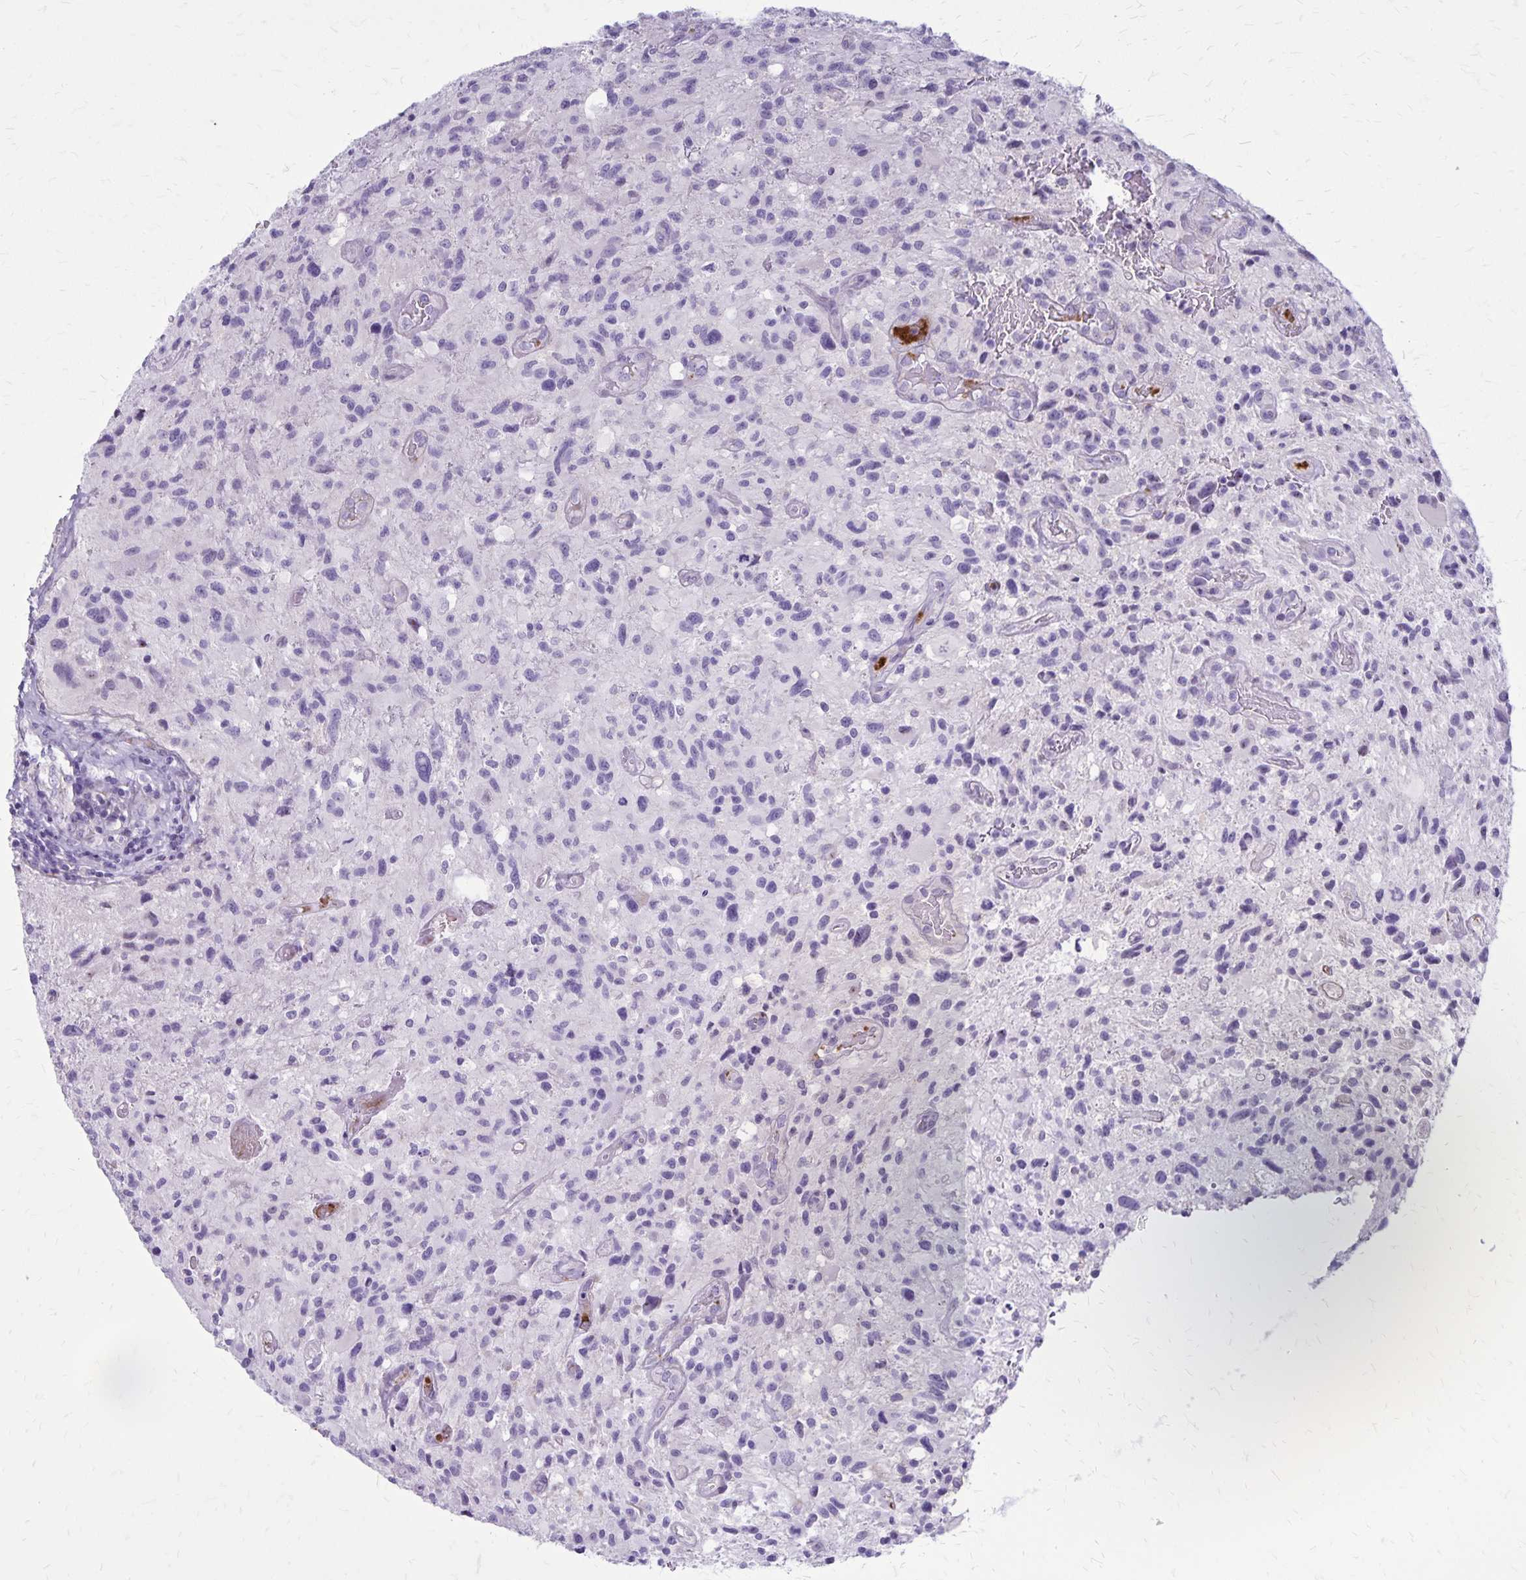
{"staining": {"intensity": "negative", "quantity": "none", "location": "none"}, "tissue": "glioma", "cell_type": "Tumor cells", "image_type": "cancer", "snomed": [{"axis": "morphology", "description": "Glioma, malignant, High grade"}, {"axis": "topography", "description": "Brain"}], "caption": "A micrograph of human glioma is negative for staining in tumor cells.", "gene": "GP9", "patient": {"sex": "male", "age": 63}}